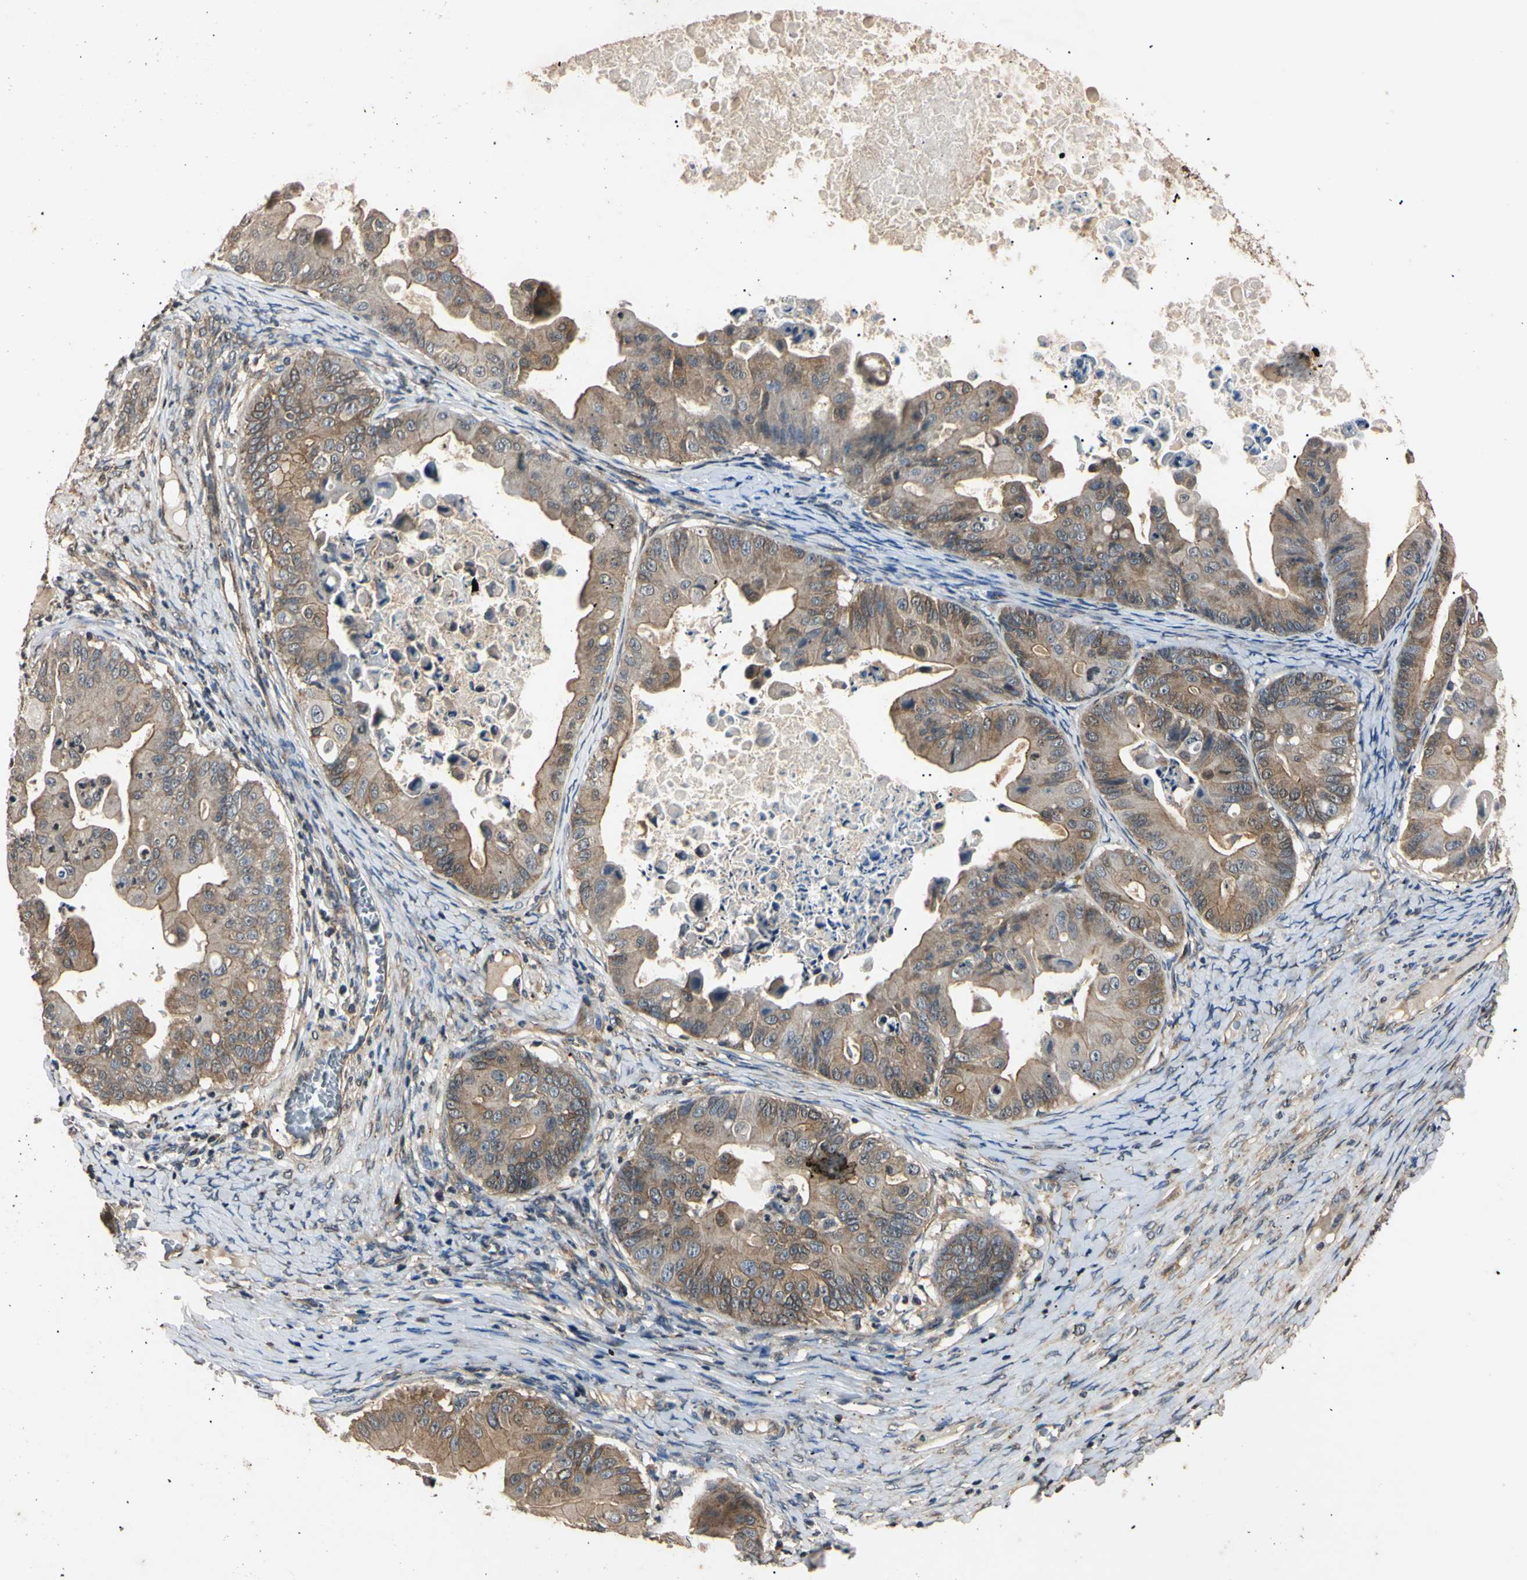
{"staining": {"intensity": "moderate", "quantity": "25%-75%", "location": "cytoplasmic/membranous"}, "tissue": "ovarian cancer", "cell_type": "Tumor cells", "image_type": "cancer", "snomed": [{"axis": "morphology", "description": "Cystadenocarcinoma, mucinous, NOS"}, {"axis": "topography", "description": "Ovary"}], "caption": "Tumor cells display moderate cytoplasmic/membranous positivity in about 25%-75% of cells in ovarian cancer.", "gene": "EPN1", "patient": {"sex": "female", "age": 37}}